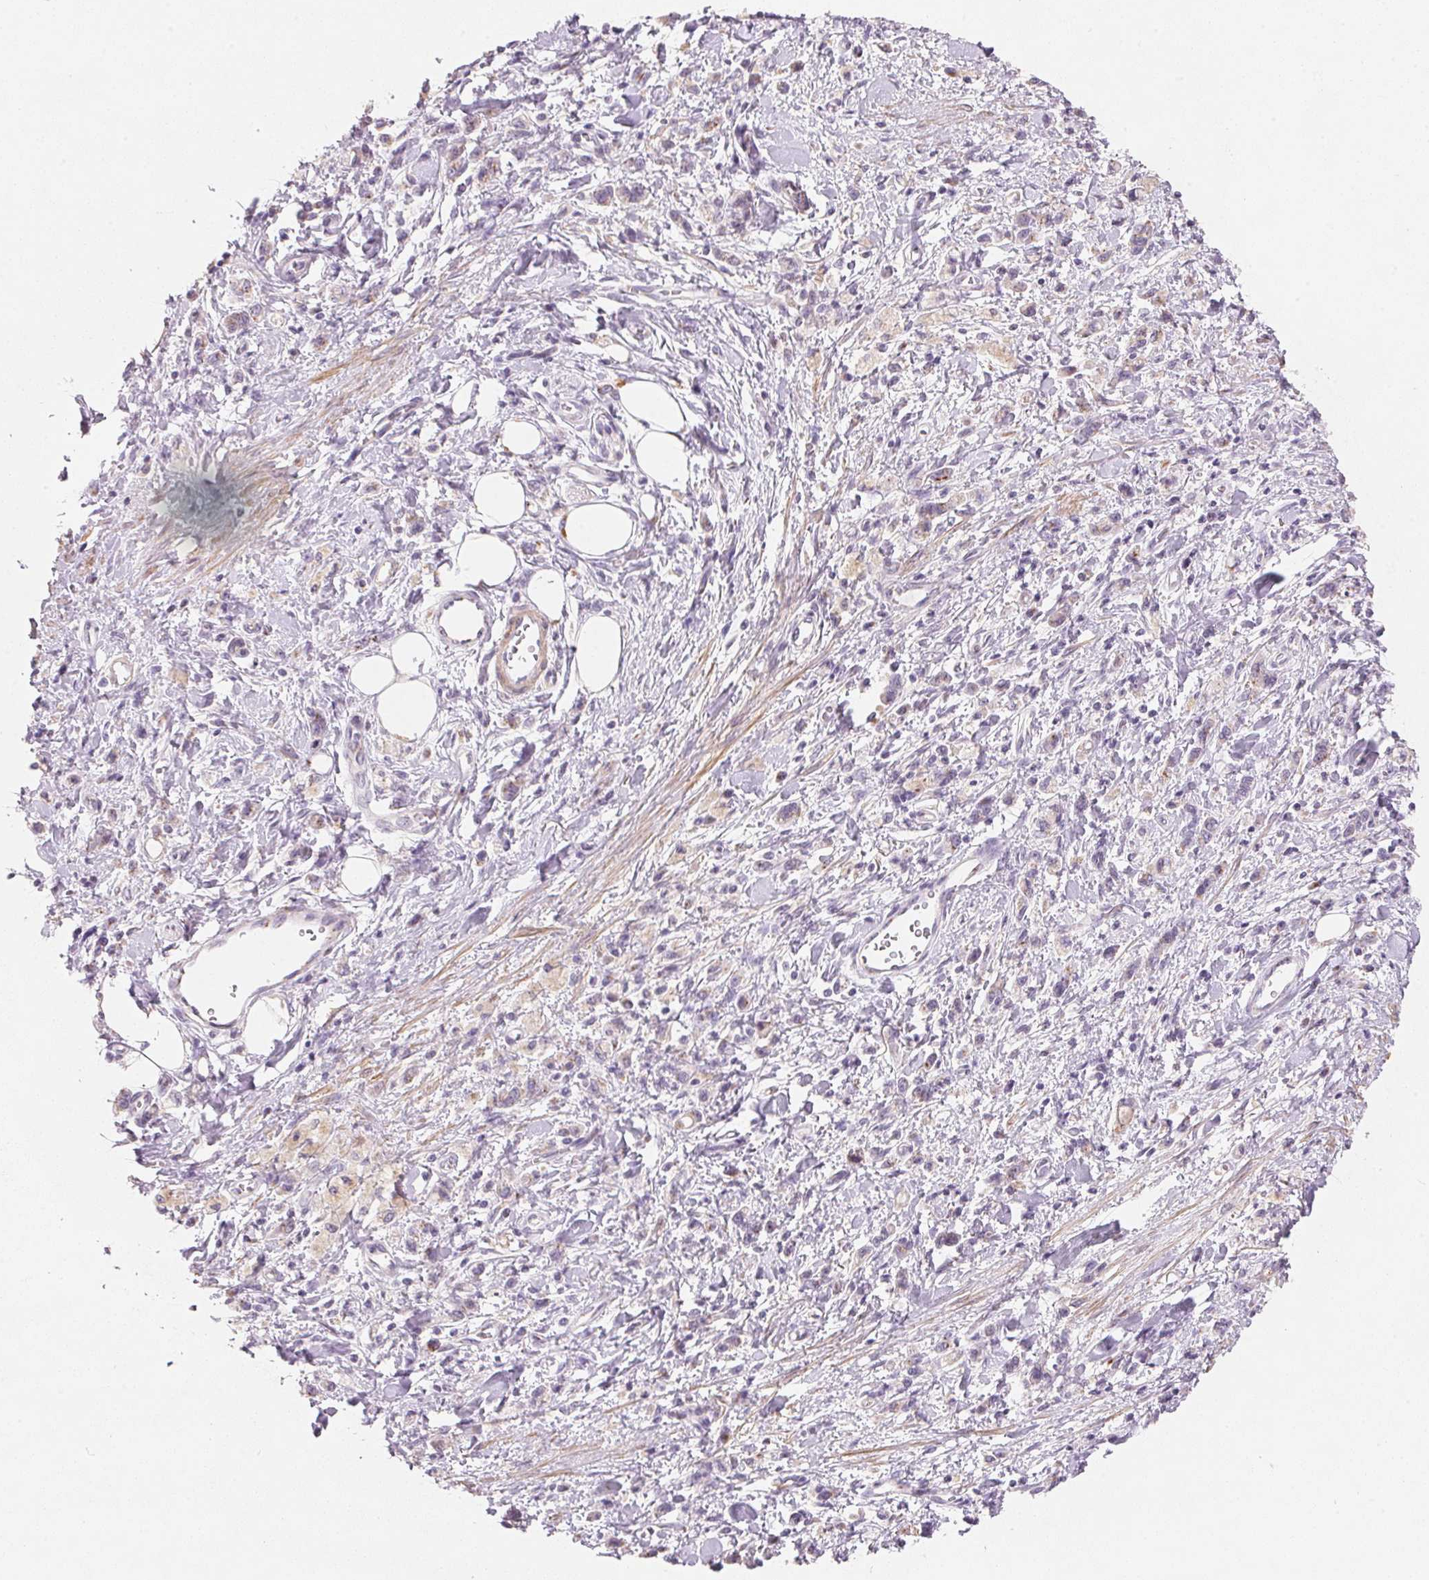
{"staining": {"intensity": "negative", "quantity": "none", "location": "none"}, "tissue": "stomach cancer", "cell_type": "Tumor cells", "image_type": "cancer", "snomed": [{"axis": "morphology", "description": "Adenocarcinoma, NOS"}, {"axis": "topography", "description": "Stomach"}], "caption": "This micrograph is of stomach cancer (adenocarcinoma) stained with IHC to label a protein in brown with the nuclei are counter-stained blue. There is no expression in tumor cells.", "gene": "DRAM2", "patient": {"sex": "male", "age": 77}}